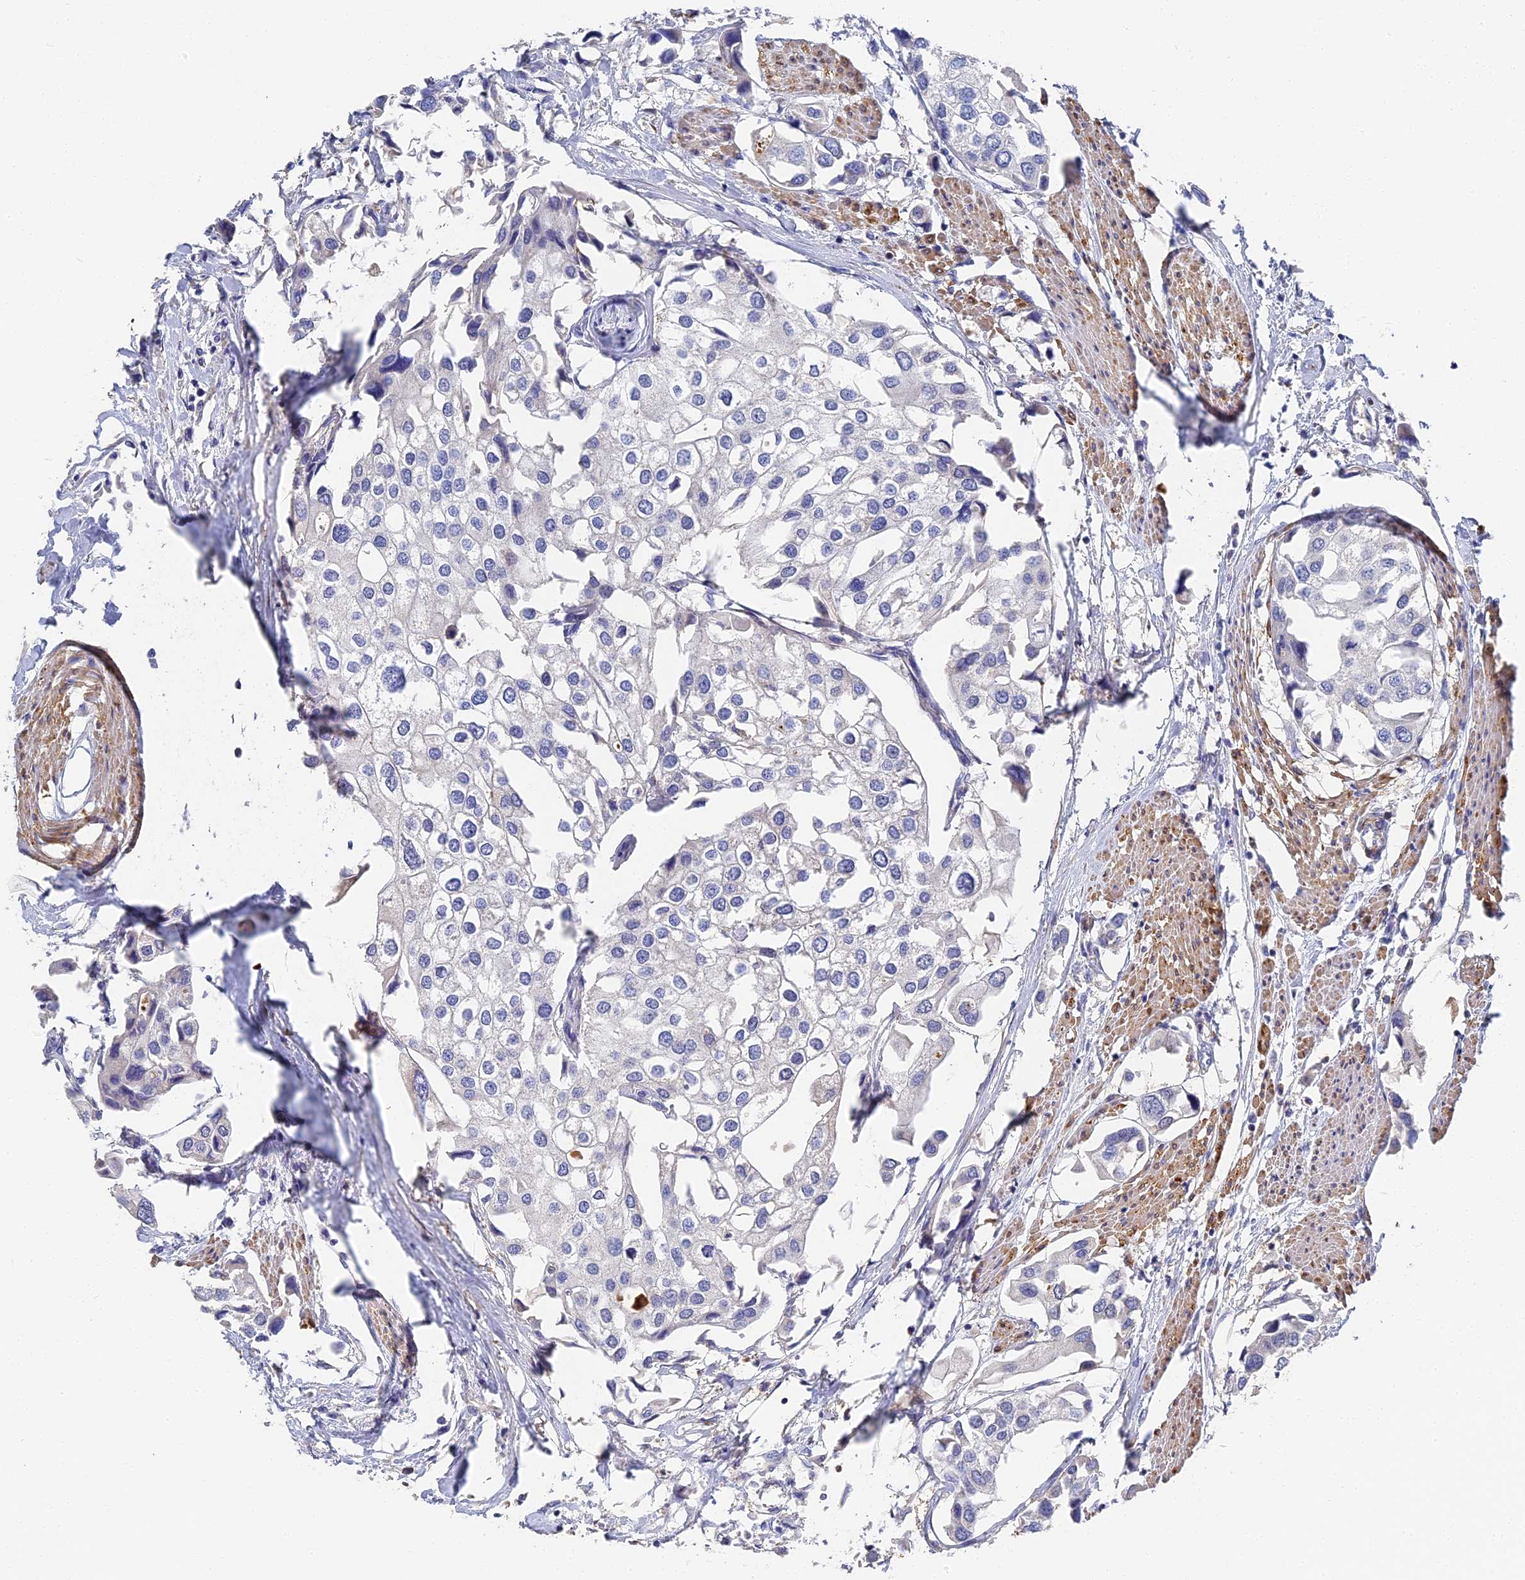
{"staining": {"intensity": "negative", "quantity": "none", "location": "none"}, "tissue": "urothelial cancer", "cell_type": "Tumor cells", "image_type": "cancer", "snomed": [{"axis": "morphology", "description": "Urothelial carcinoma, High grade"}, {"axis": "topography", "description": "Urinary bladder"}], "caption": "Immunohistochemistry micrograph of human urothelial cancer stained for a protein (brown), which exhibits no positivity in tumor cells.", "gene": "CCDC113", "patient": {"sex": "male", "age": 64}}